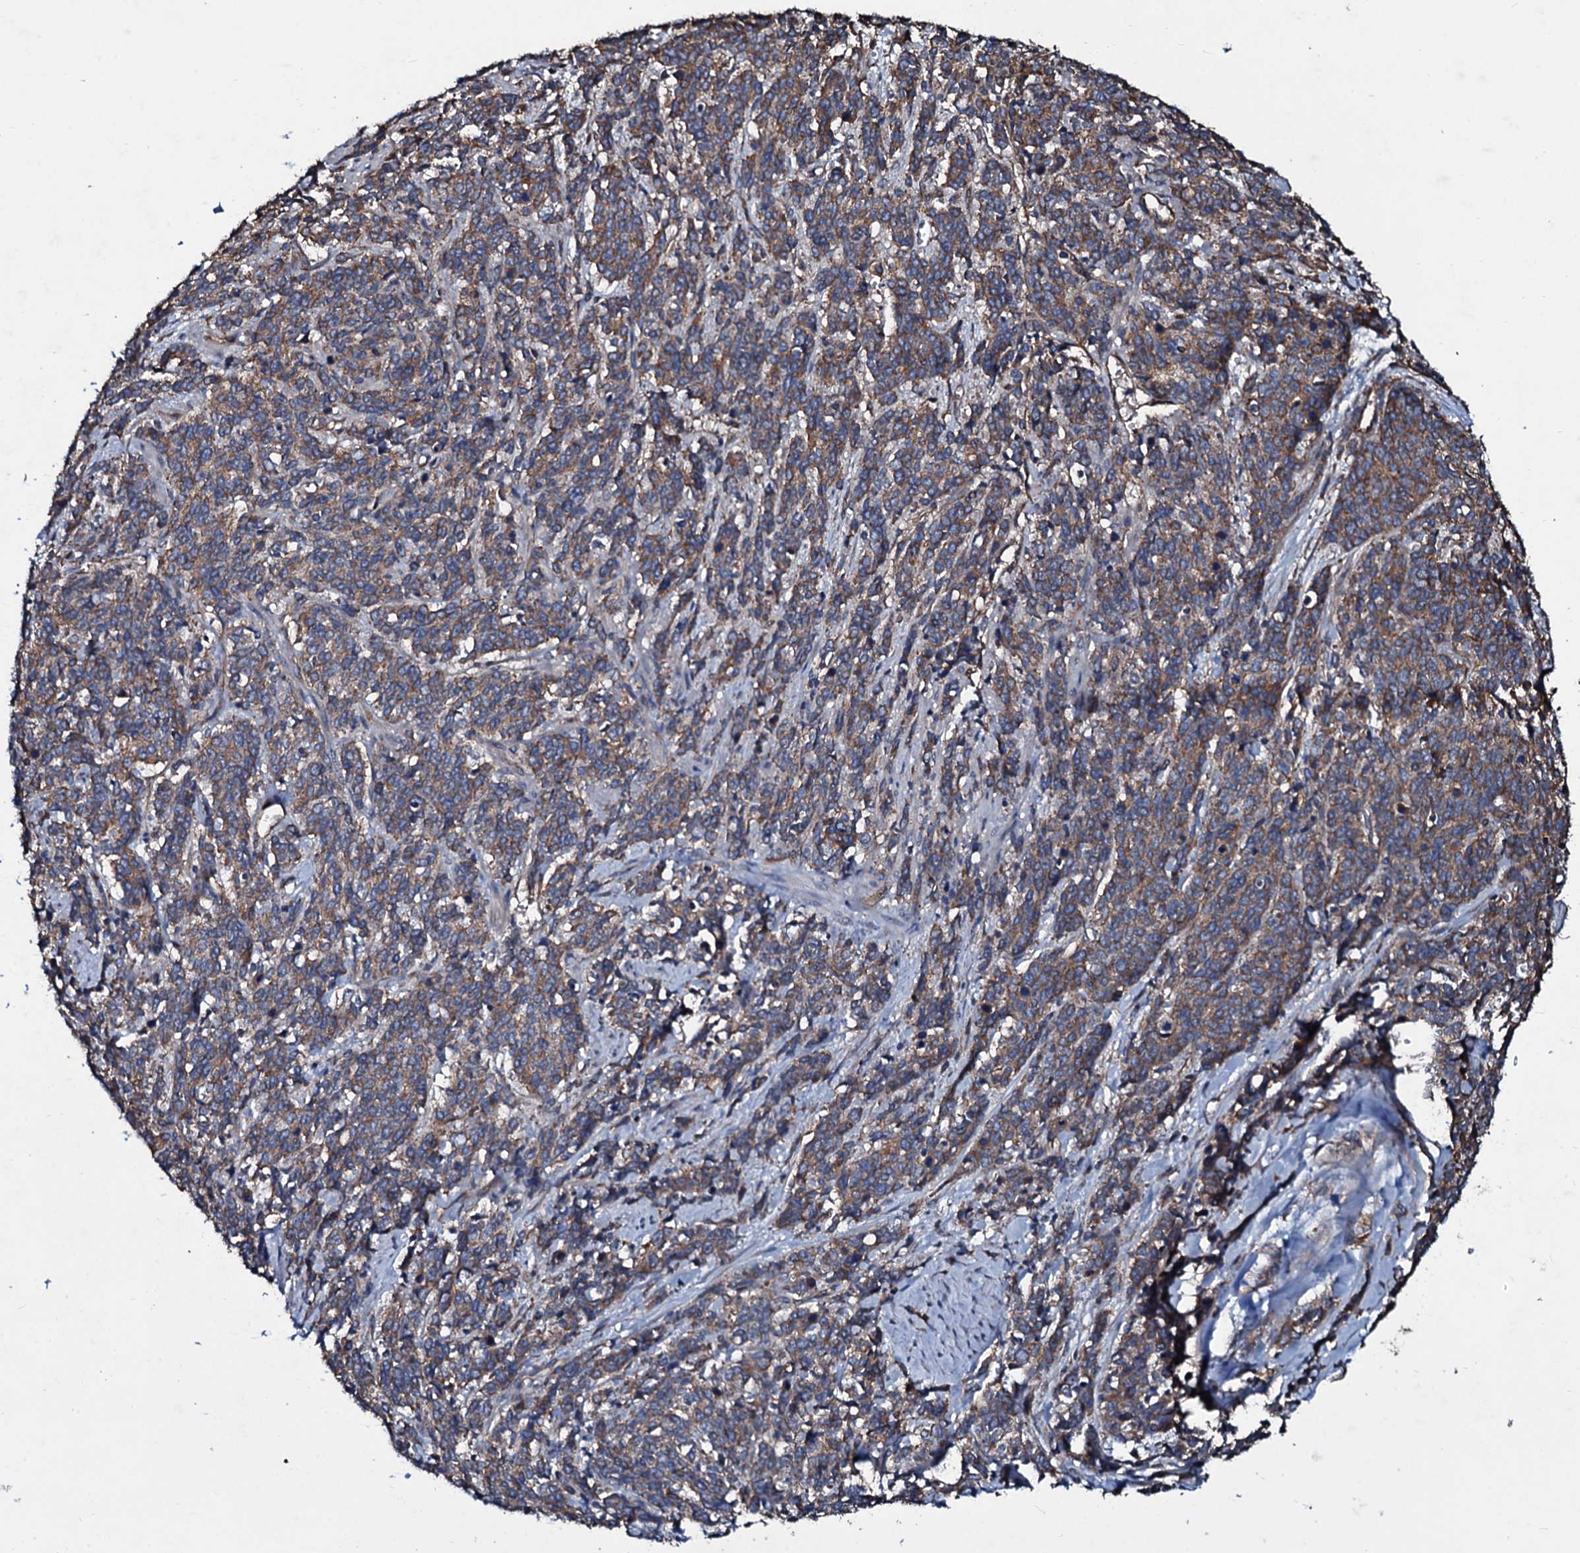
{"staining": {"intensity": "moderate", "quantity": ">75%", "location": "cytoplasmic/membranous"}, "tissue": "cervical cancer", "cell_type": "Tumor cells", "image_type": "cancer", "snomed": [{"axis": "morphology", "description": "Squamous cell carcinoma, NOS"}, {"axis": "topography", "description": "Cervix"}], "caption": "High-power microscopy captured an immunohistochemistry image of cervical cancer (squamous cell carcinoma), revealing moderate cytoplasmic/membranous expression in approximately >75% of tumor cells.", "gene": "DMAC2", "patient": {"sex": "female", "age": 60}}